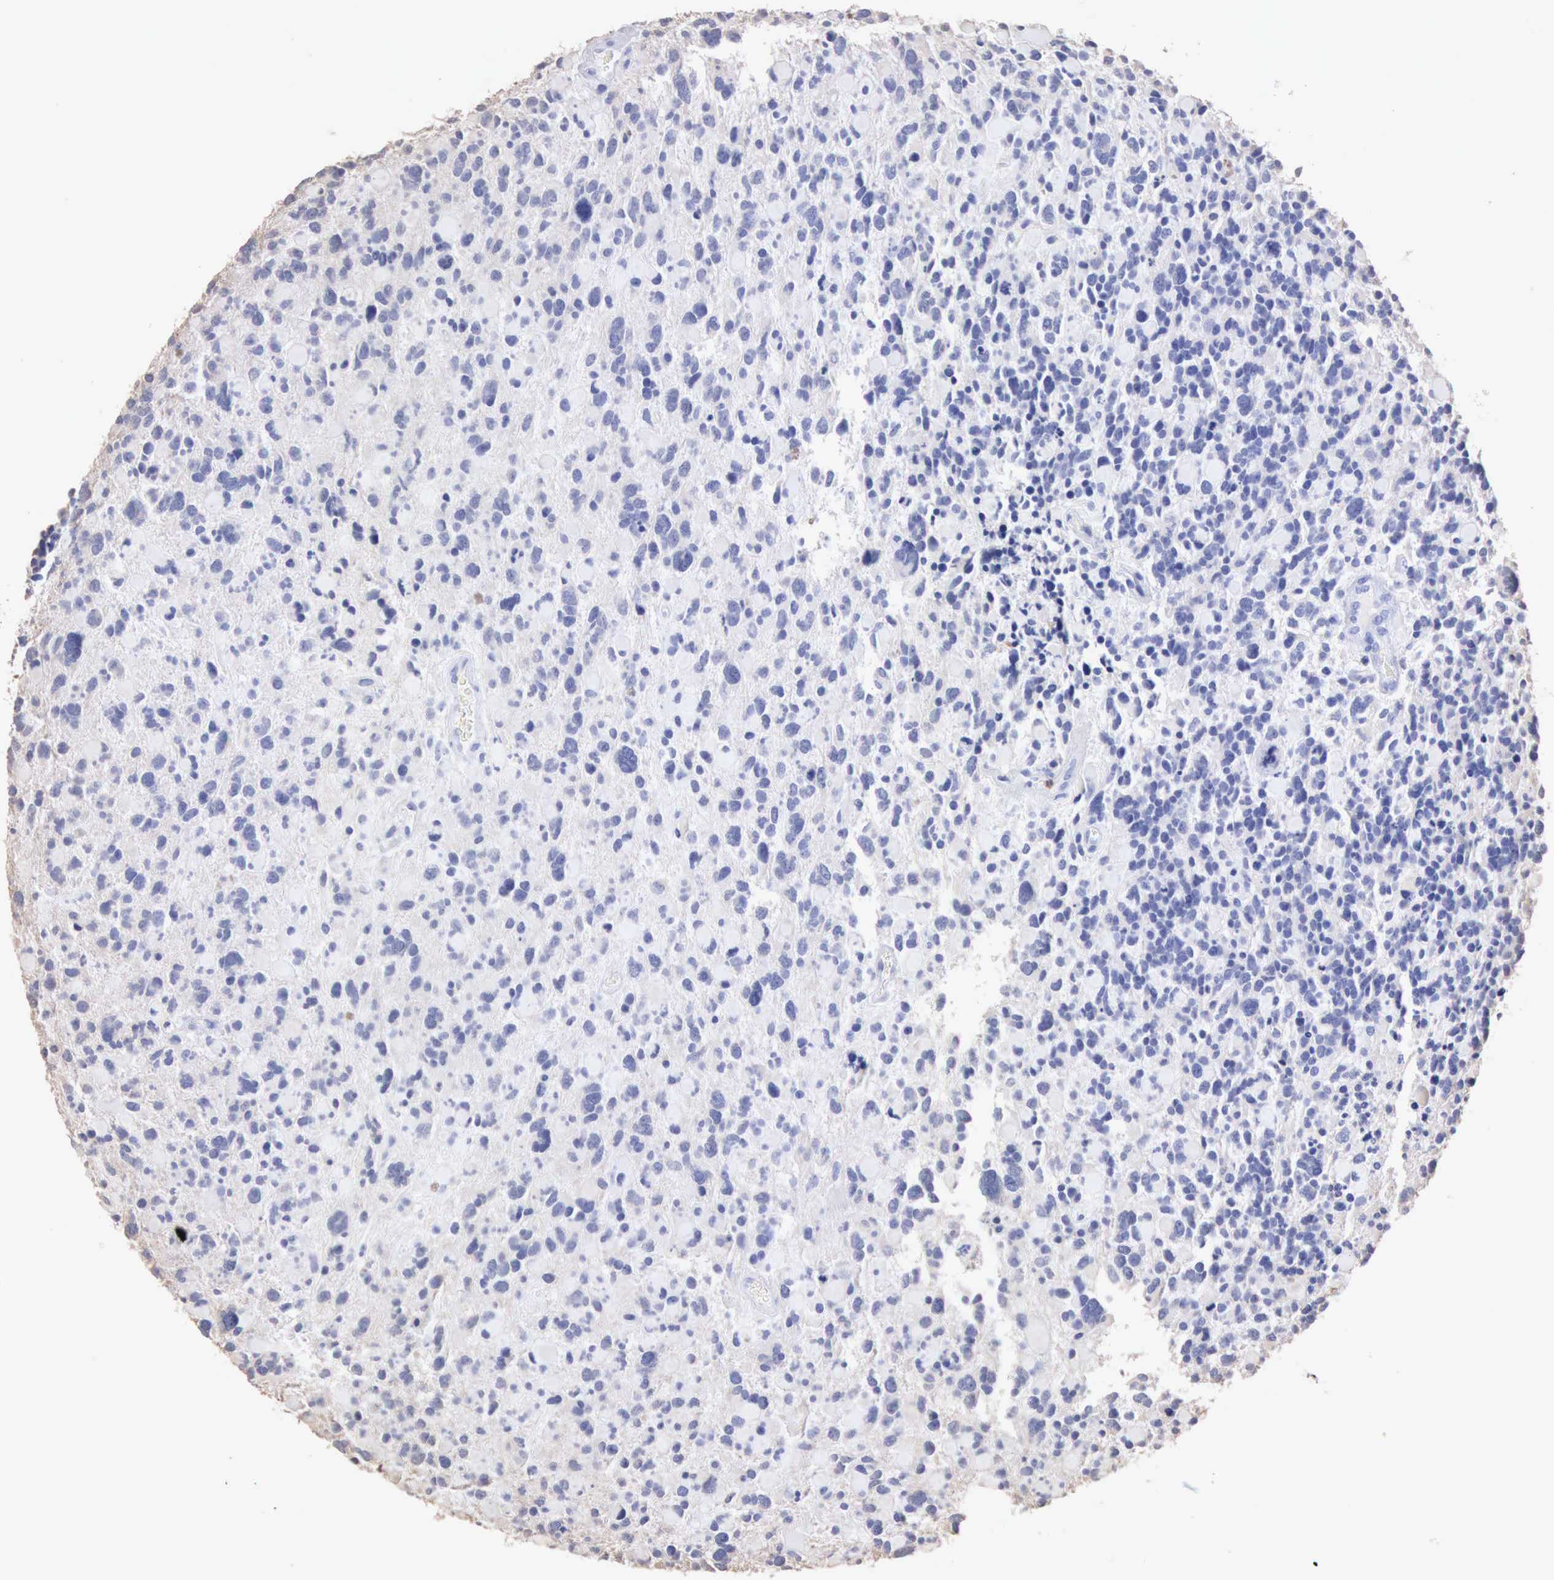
{"staining": {"intensity": "negative", "quantity": "none", "location": "none"}, "tissue": "glioma", "cell_type": "Tumor cells", "image_type": "cancer", "snomed": [{"axis": "morphology", "description": "Glioma, malignant, High grade"}, {"axis": "topography", "description": "Brain"}], "caption": "Immunohistochemistry micrograph of neoplastic tissue: glioma stained with DAB shows no significant protein expression in tumor cells.", "gene": "KRT6B", "patient": {"sex": "female", "age": 37}}